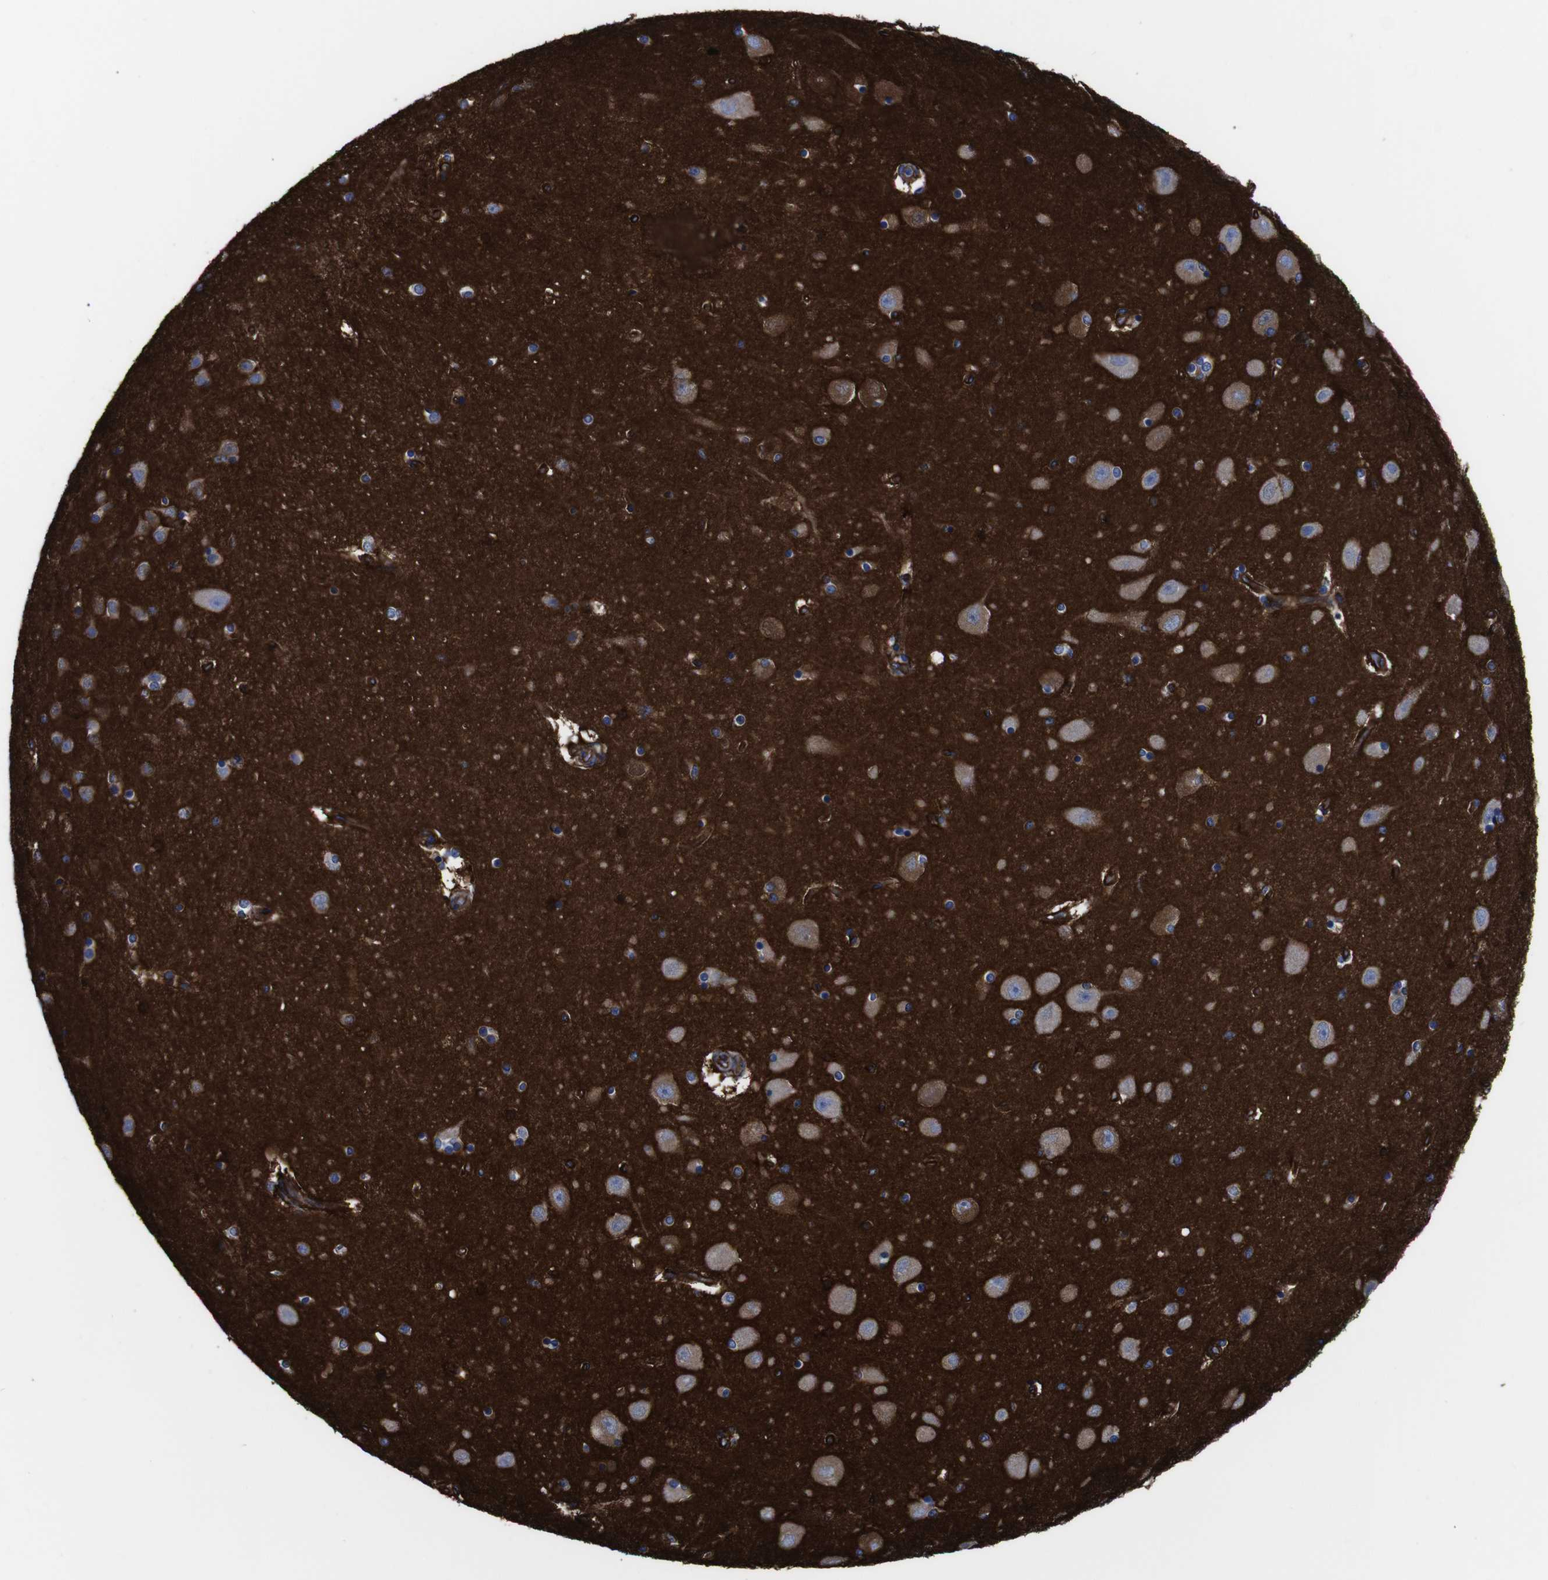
{"staining": {"intensity": "negative", "quantity": "none", "location": "none"}, "tissue": "hippocampus", "cell_type": "Glial cells", "image_type": "normal", "snomed": [{"axis": "morphology", "description": "Normal tissue, NOS"}, {"axis": "topography", "description": "Hippocampus"}], "caption": "Immunohistochemistry of normal hippocampus demonstrates no positivity in glial cells. (DAB (3,3'-diaminobenzidine) immunohistochemistry (IHC) visualized using brightfield microscopy, high magnification).", "gene": "SPTBN1", "patient": {"sex": "female", "age": 54}}